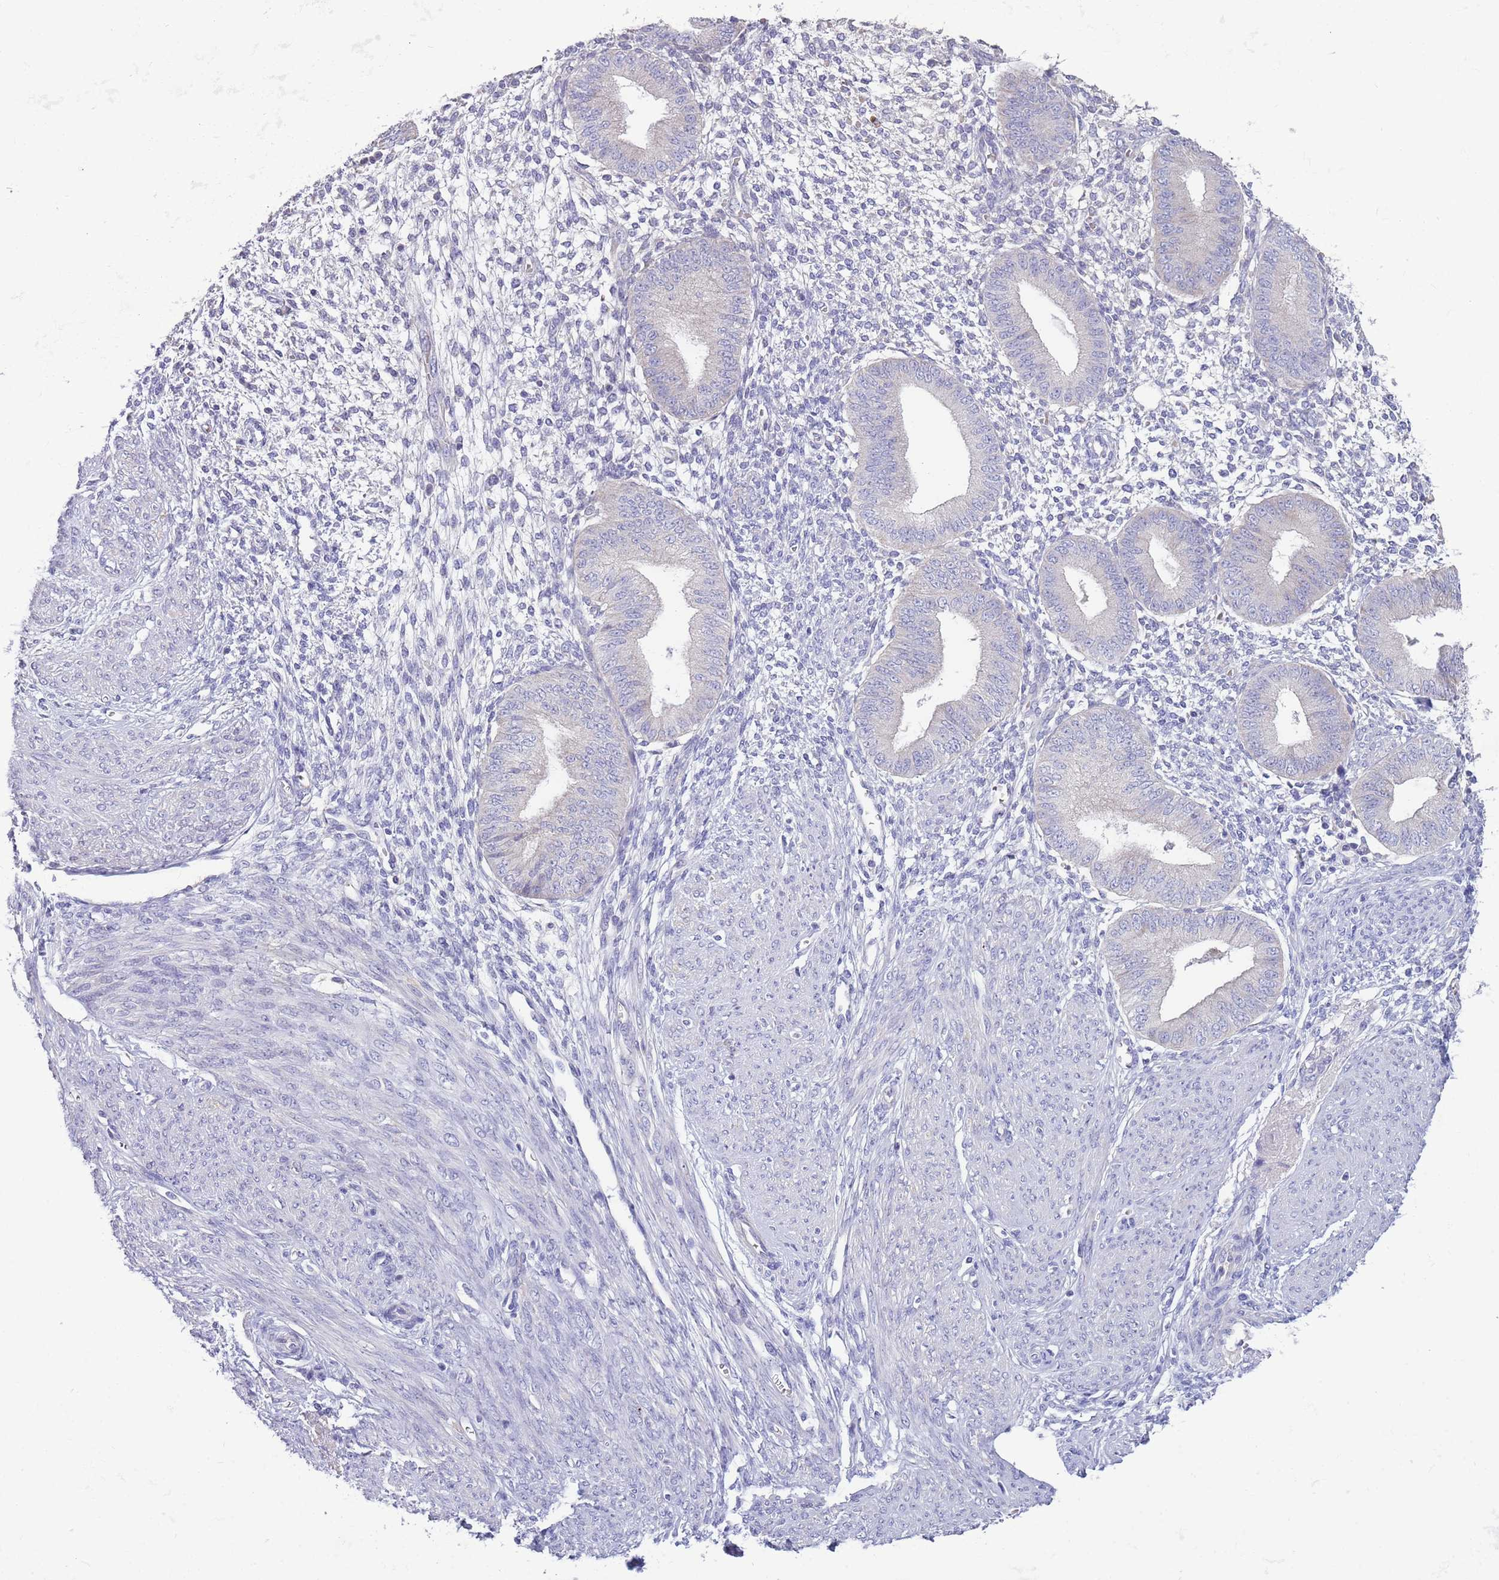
{"staining": {"intensity": "negative", "quantity": "none", "location": "none"}, "tissue": "endometrium", "cell_type": "Cells in endometrial stroma", "image_type": "normal", "snomed": [{"axis": "morphology", "description": "Normal tissue, NOS"}, {"axis": "topography", "description": "Endometrium"}], "caption": "Immunohistochemistry histopathology image of unremarkable endometrium: human endometrium stained with DAB (3,3'-diaminobenzidine) shows no significant protein expression in cells in endometrial stroma. (Stains: DAB (3,3'-diaminobenzidine) immunohistochemistry (IHC) with hematoxylin counter stain, Microscopy: brightfield microscopy at high magnification).", "gene": "DDHD1", "patient": {"sex": "female", "age": 49}}